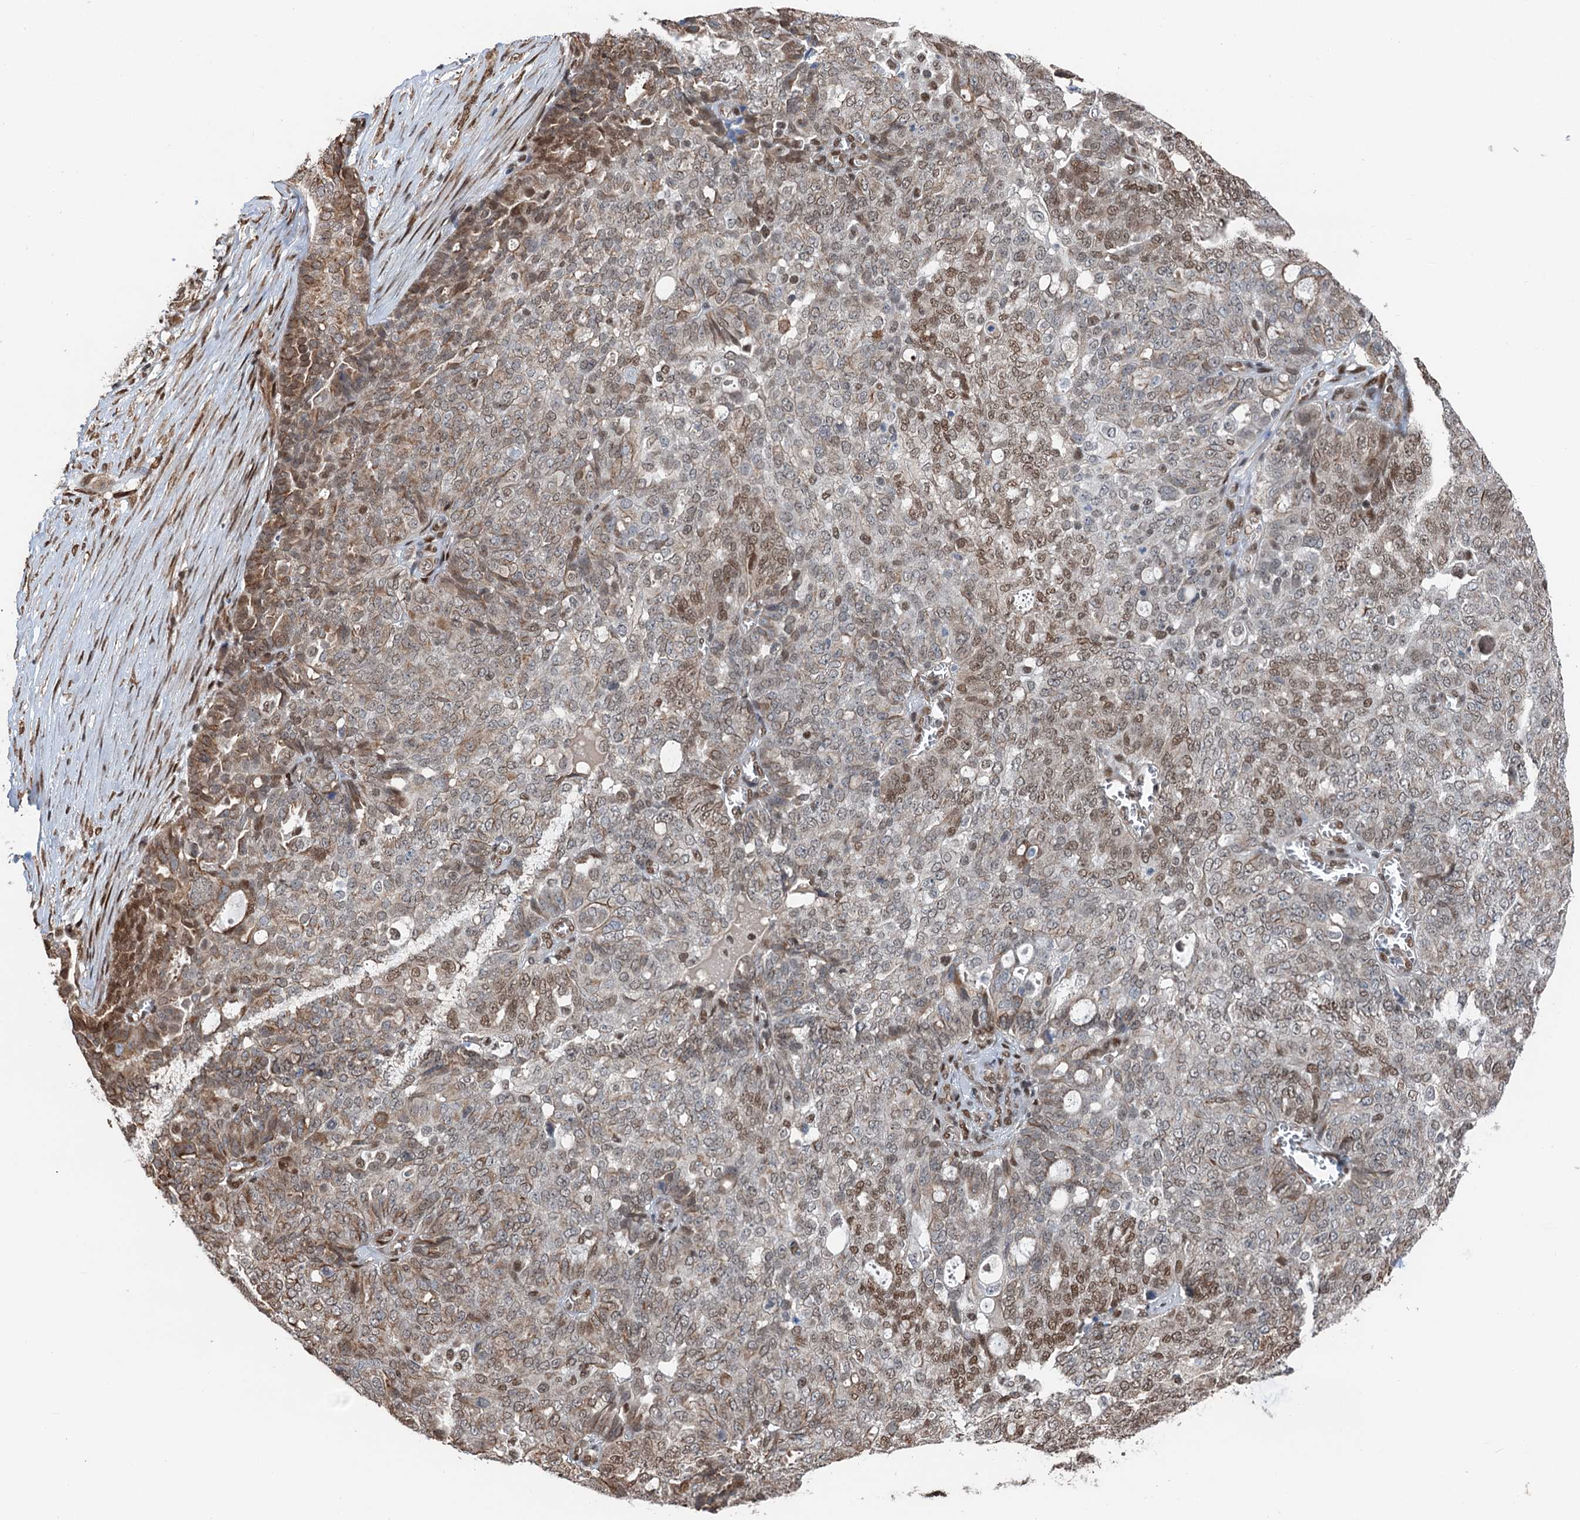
{"staining": {"intensity": "moderate", "quantity": "25%-75%", "location": "nuclear"}, "tissue": "ovarian cancer", "cell_type": "Tumor cells", "image_type": "cancer", "snomed": [{"axis": "morphology", "description": "Cystadenocarcinoma, serous, NOS"}, {"axis": "topography", "description": "Soft tissue"}, {"axis": "topography", "description": "Ovary"}], "caption": "Ovarian cancer (serous cystadenocarcinoma) stained with IHC shows moderate nuclear expression in approximately 25%-75% of tumor cells.", "gene": "CFDP1", "patient": {"sex": "female", "age": 57}}